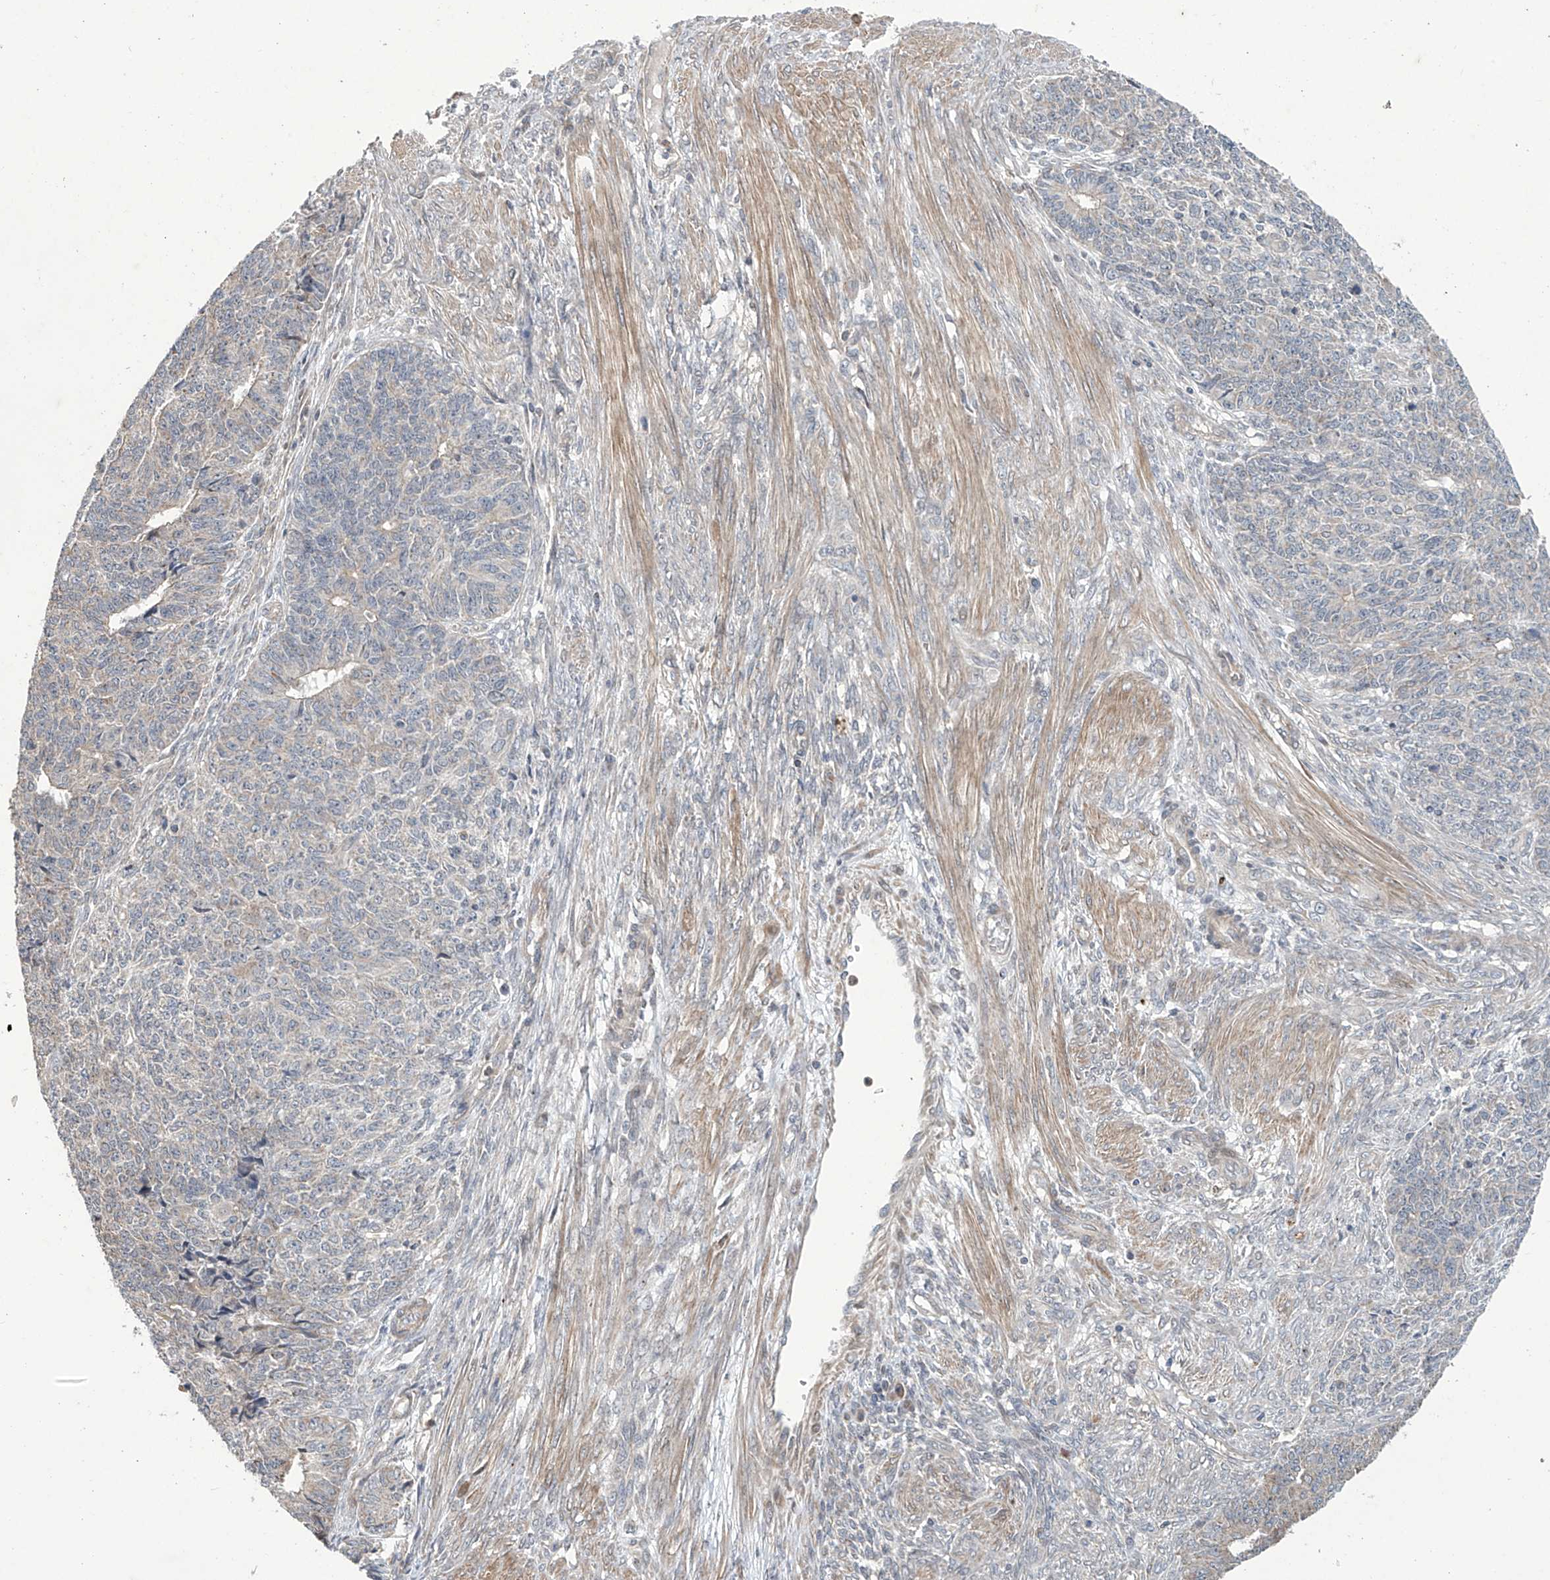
{"staining": {"intensity": "negative", "quantity": "none", "location": "none"}, "tissue": "endometrial cancer", "cell_type": "Tumor cells", "image_type": "cancer", "snomed": [{"axis": "morphology", "description": "Adenocarcinoma, NOS"}, {"axis": "topography", "description": "Endometrium"}], "caption": "Tumor cells show no significant protein staining in endometrial adenocarcinoma.", "gene": "TRIM60", "patient": {"sex": "female", "age": 32}}